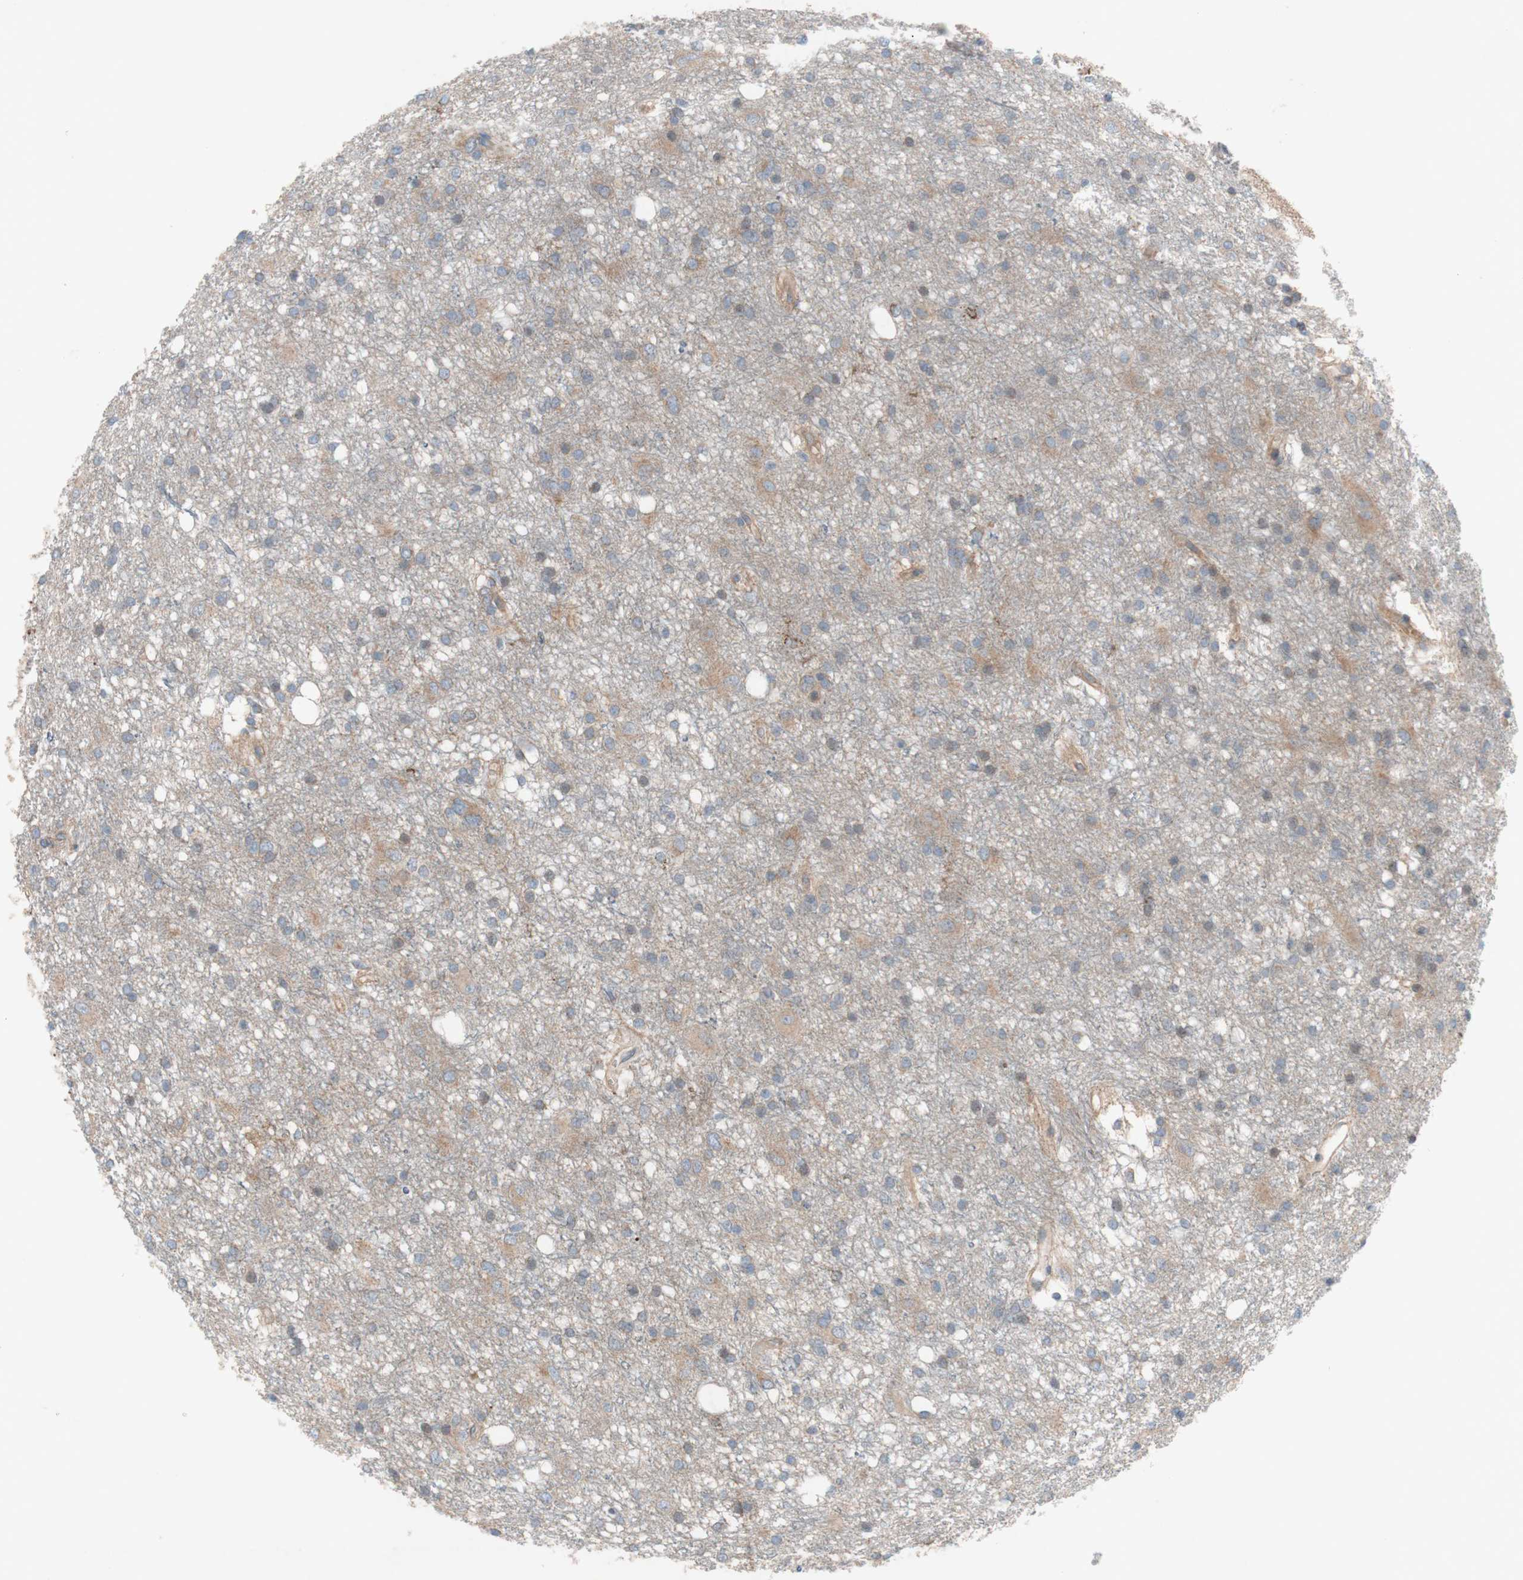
{"staining": {"intensity": "moderate", "quantity": ">75%", "location": "cytoplasmic/membranous"}, "tissue": "glioma", "cell_type": "Tumor cells", "image_type": "cancer", "snomed": [{"axis": "morphology", "description": "Glioma, malignant, High grade"}, {"axis": "topography", "description": "Brain"}], "caption": "IHC (DAB) staining of human high-grade glioma (malignant) displays moderate cytoplasmic/membranous protein positivity in approximately >75% of tumor cells.", "gene": "TST", "patient": {"sex": "female", "age": 59}}